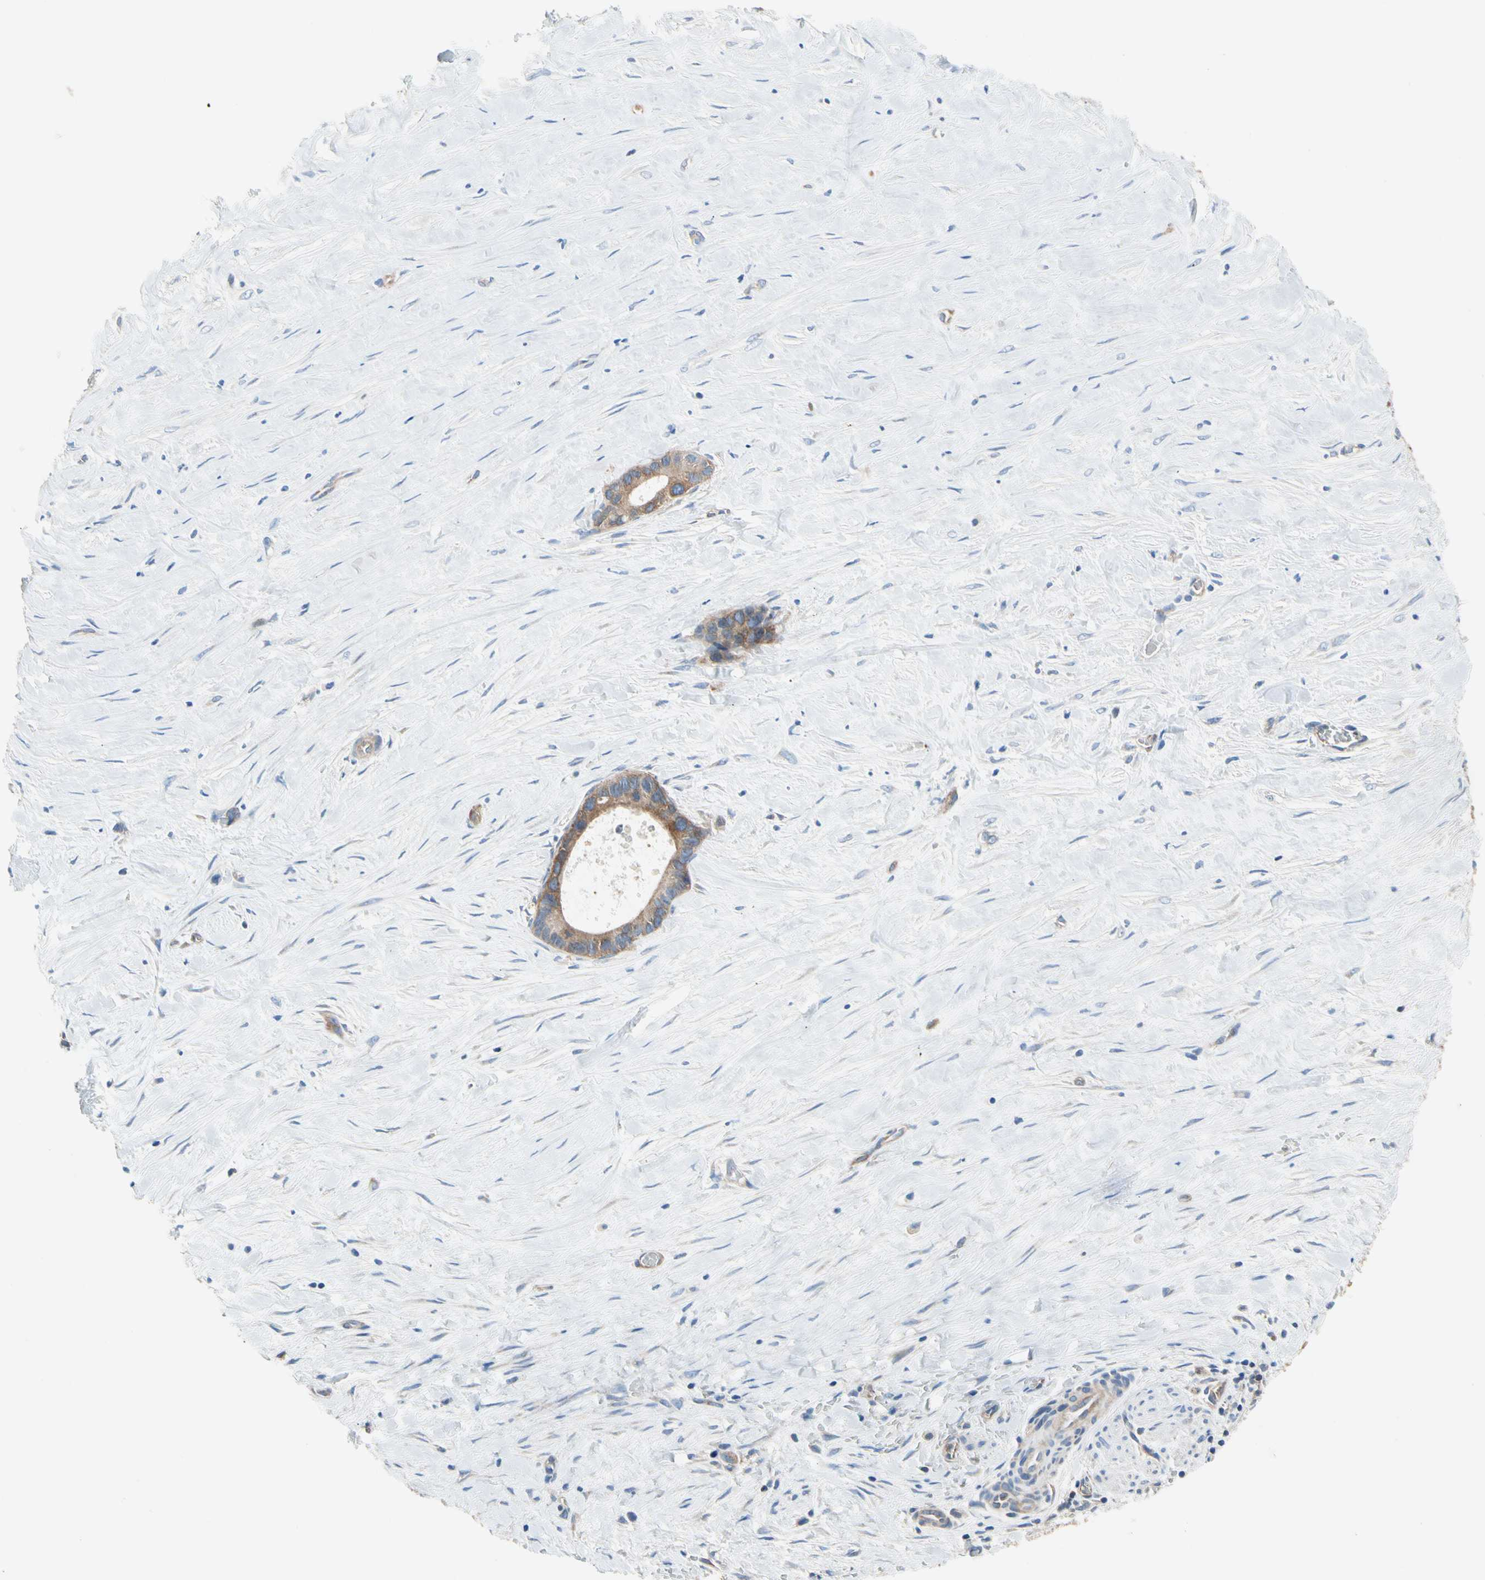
{"staining": {"intensity": "moderate", "quantity": ">75%", "location": "cytoplasmic/membranous"}, "tissue": "liver cancer", "cell_type": "Tumor cells", "image_type": "cancer", "snomed": [{"axis": "morphology", "description": "Cholangiocarcinoma"}, {"axis": "topography", "description": "Liver"}], "caption": "Brown immunohistochemical staining in cholangiocarcinoma (liver) displays moderate cytoplasmic/membranous expression in about >75% of tumor cells.", "gene": "GPHN", "patient": {"sex": "female", "age": 55}}